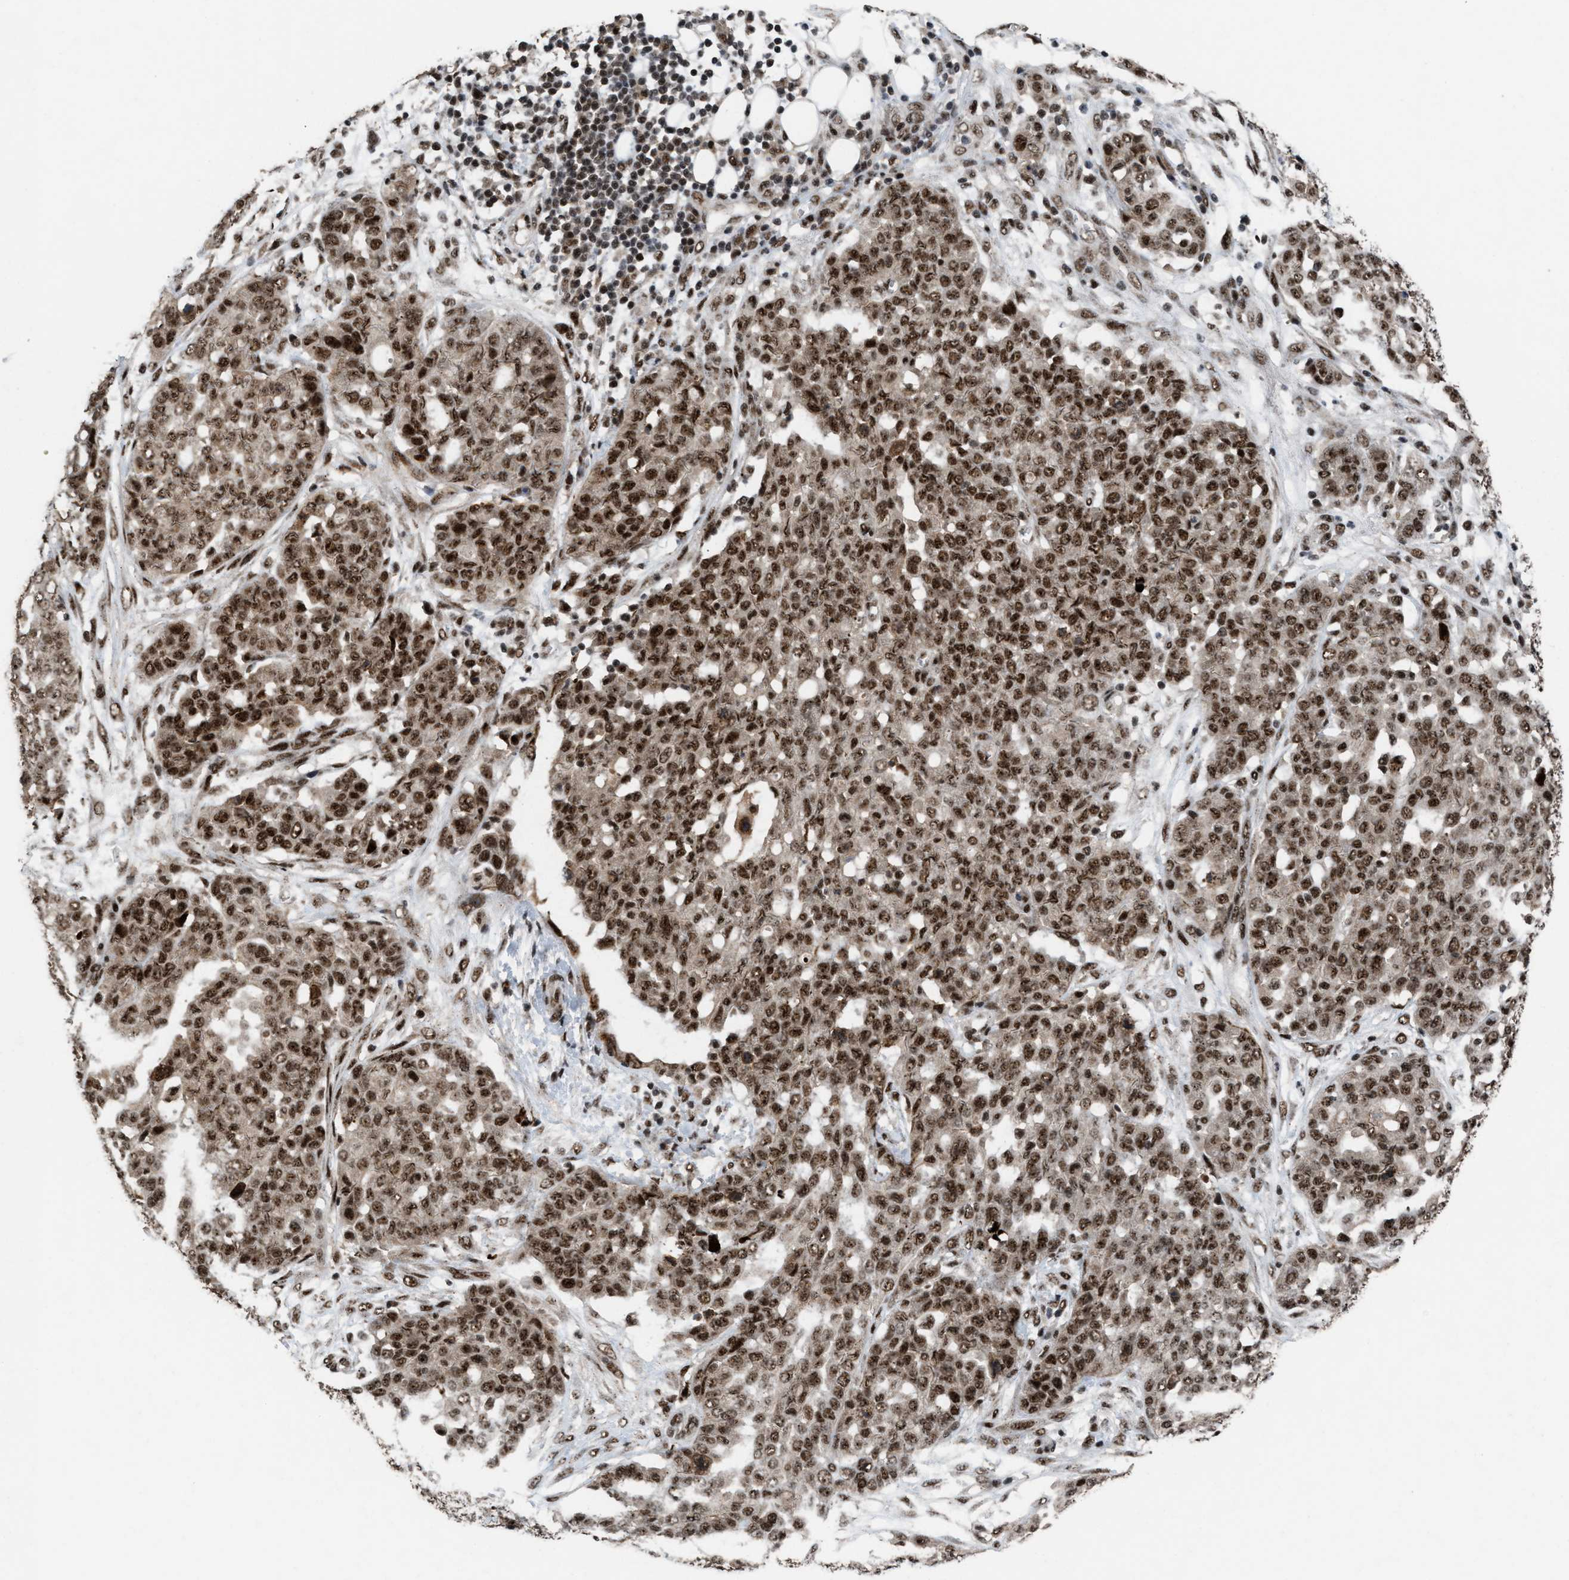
{"staining": {"intensity": "moderate", "quantity": ">75%", "location": "nuclear"}, "tissue": "ovarian cancer", "cell_type": "Tumor cells", "image_type": "cancer", "snomed": [{"axis": "morphology", "description": "Cystadenocarcinoma, serous, NOS"}, {"axis": "topography", "description": "Soft tissue"}, {"axis": "topography", "description": "Ovary"}], "caption": "IHC (DAB (3,3'-diaminobenzidine)) staining of ovarian cancer (serous cystadenocarcinoma) demonstrates moderate nuclear protein expression in approximately >75% of tumor cells.", "gene": "PRPF4", "patient": {"sex": "female", "age": 57}}